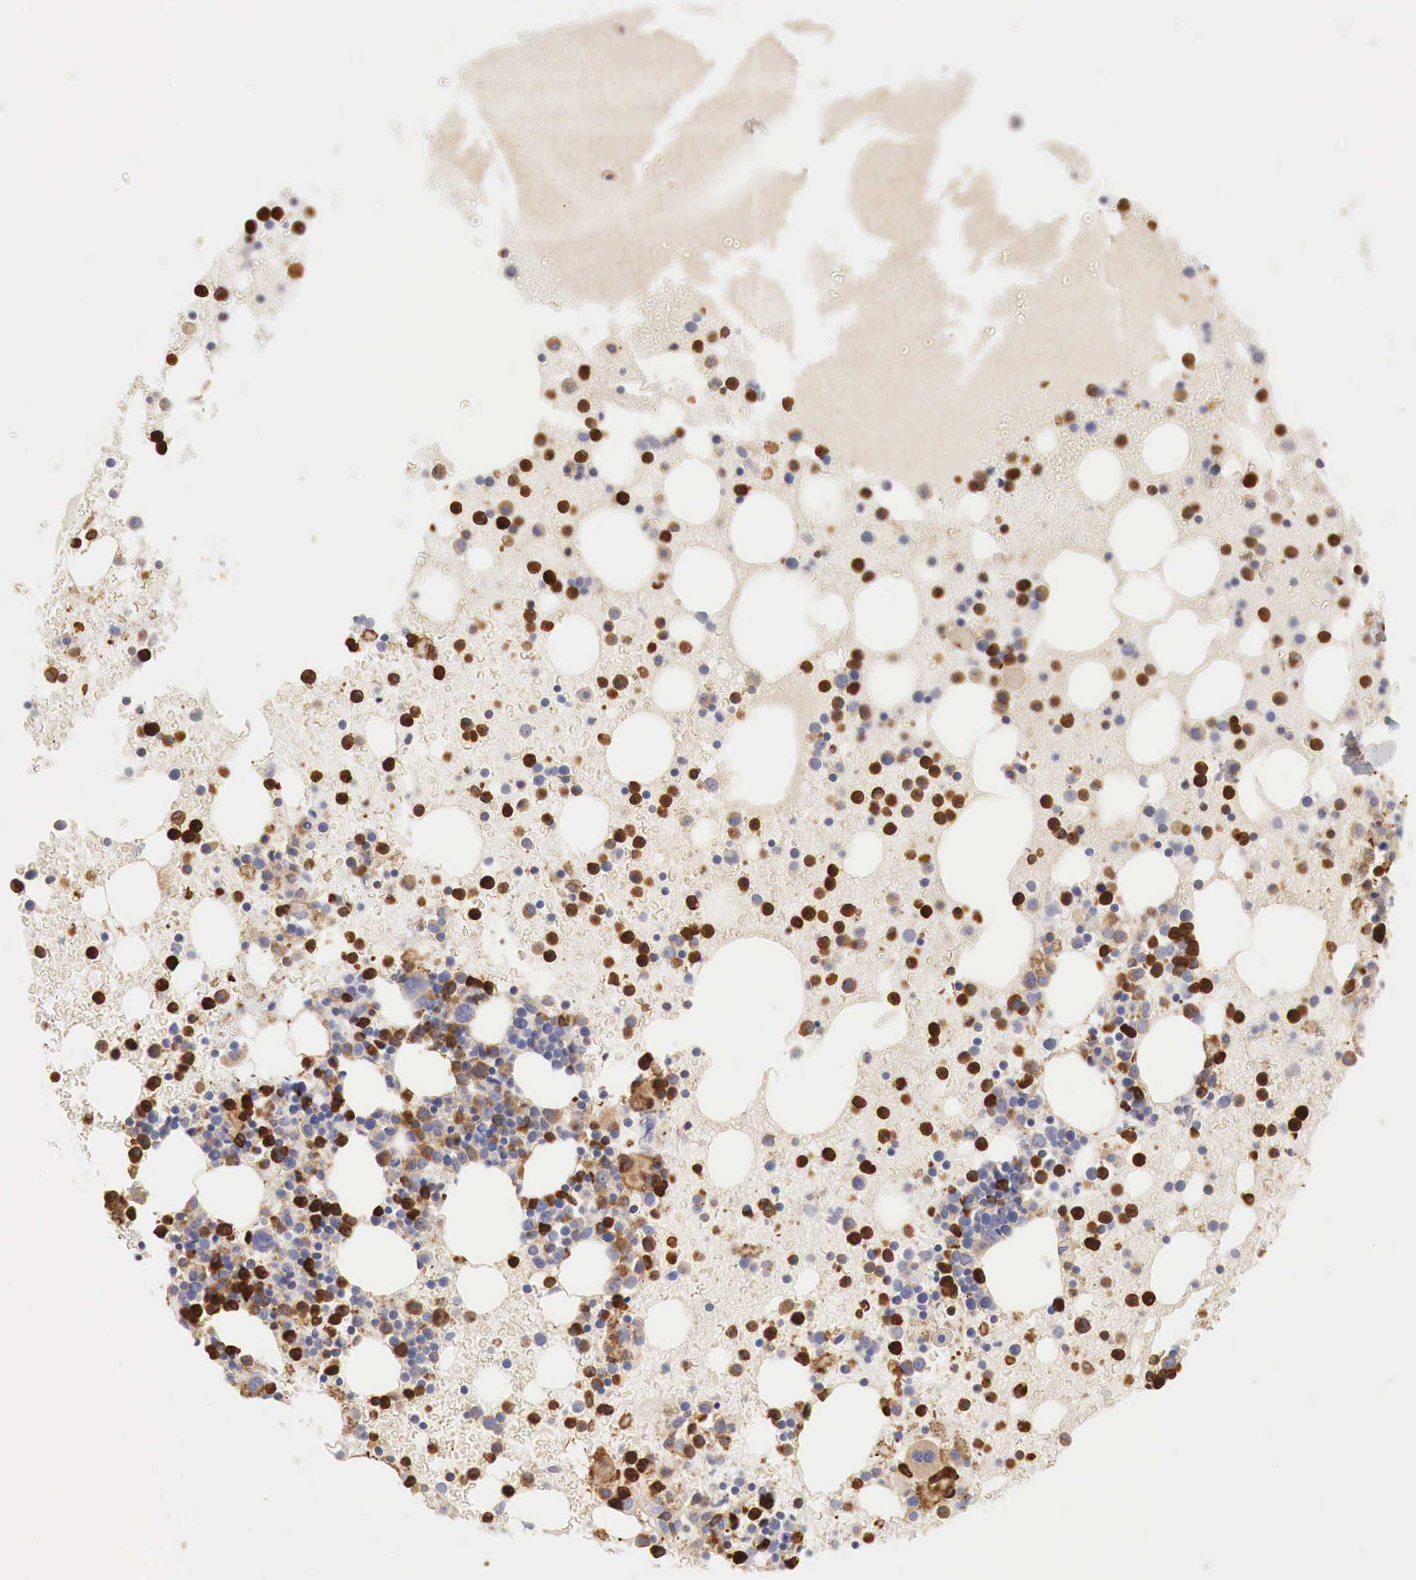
{"staining": {"intensity": "strong", "quantity": "25%-75%", "location": "cytoplasmic/membranous,nuclear"}, "tissue": "bone marrow", "cell_type": "Hematopoietic cells", "image_type": "normal", "snomed": [{"axis": "morphology", "description": "Normal tissue, NOS"}, {"axis": "topography", "description": "Bone marrow"}], "caption": "Protein analysis of unremarkable bone marrow reveals strong cytoplasmic/membranous,nuclear expression in approximately 25%-75% of hematopoietic cells.", "gene": "G6PD", "patient": {"sex": "female", "age": 74}}